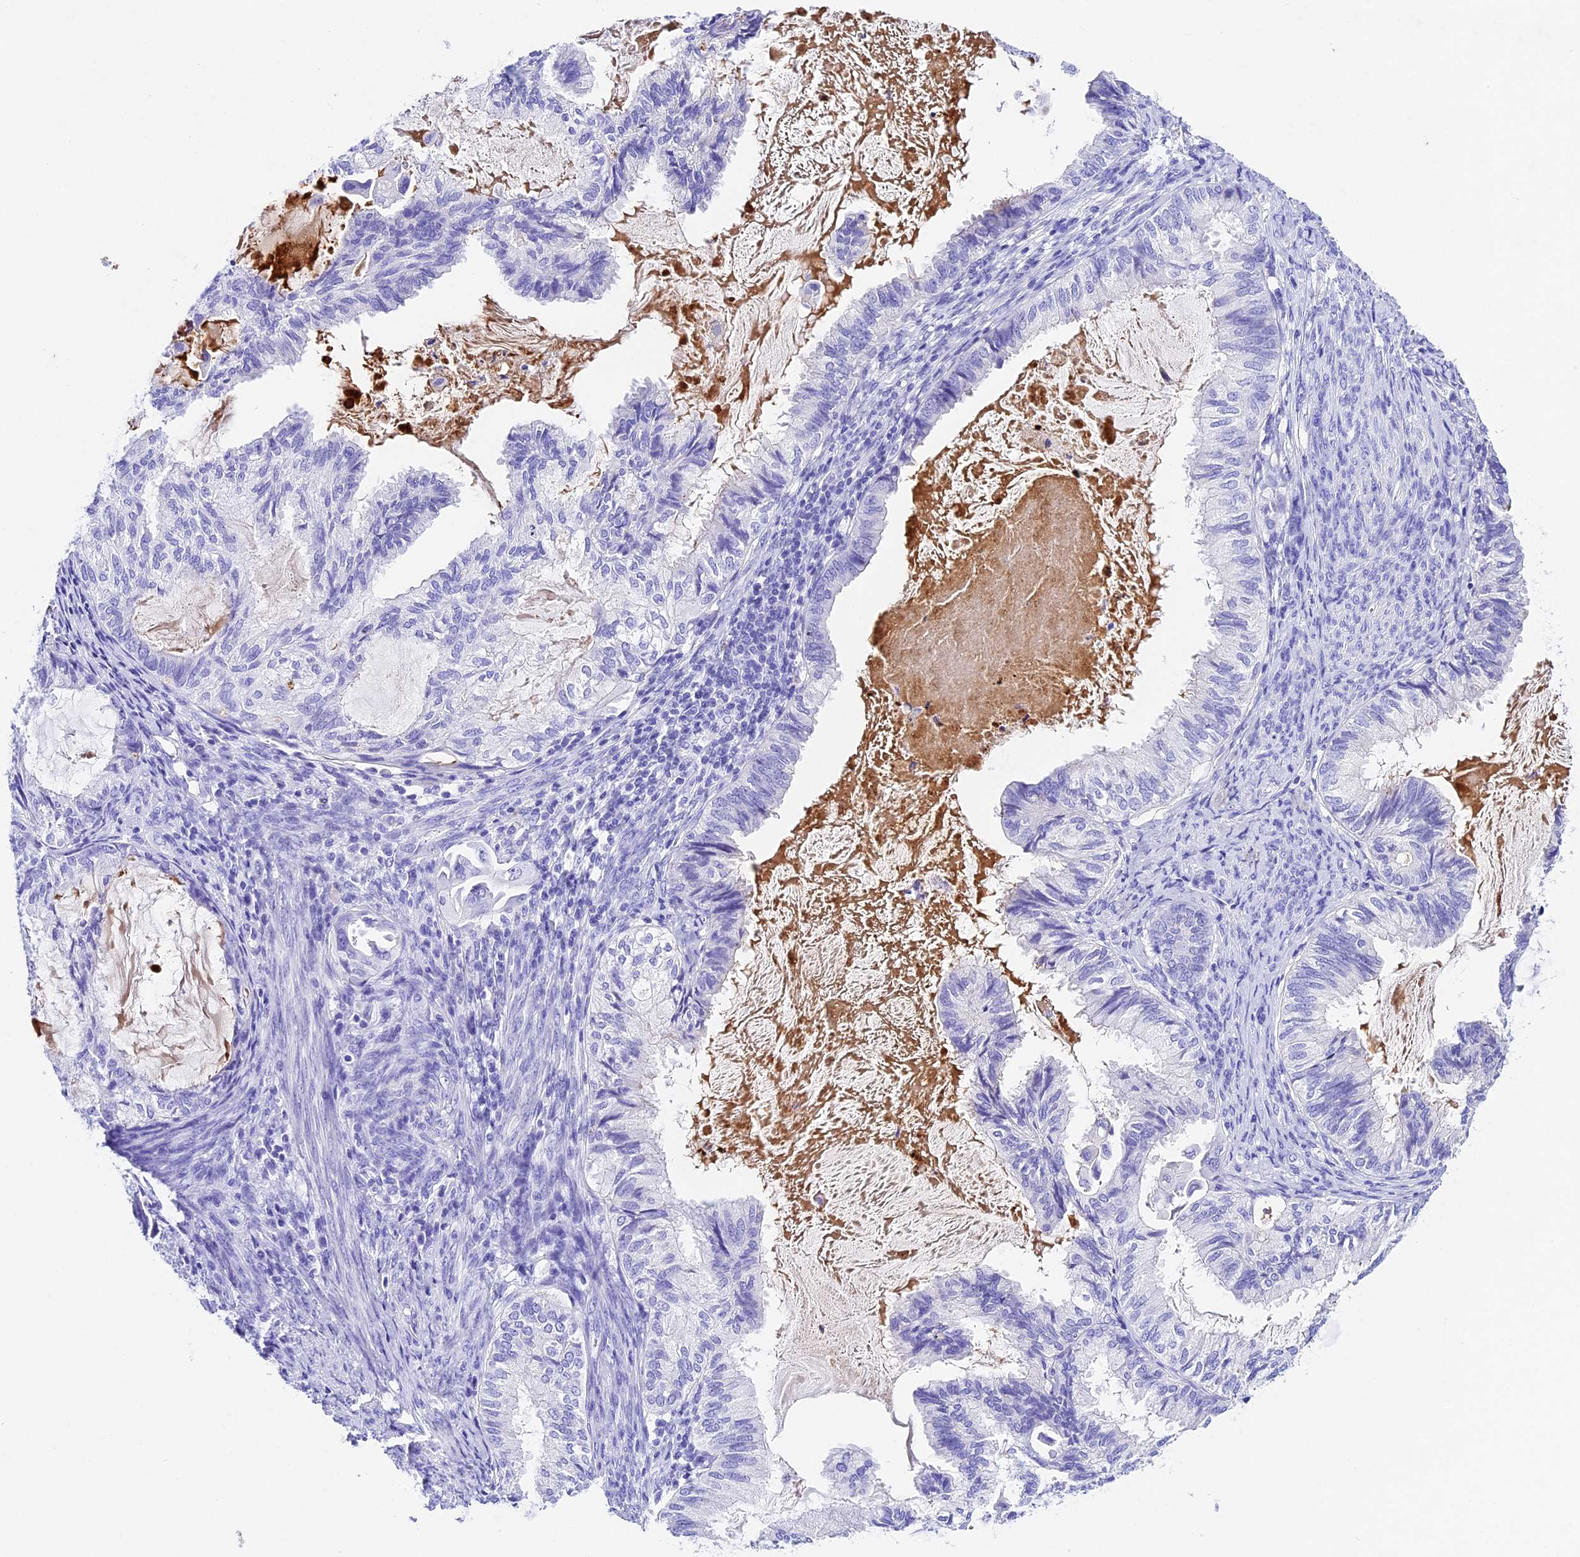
{"staining": {"intensity": "negative", "quantity": "none", "location": "none"}, "tissue": "cervical cancer", "cell_type": "Tumor cells", "image_type": "cancer", "snomed": [{"axis": "morphology", "description": "Normal tissue, NOS"}, {"axis": "morphology", "description": "Adenocarcinoma, NOS"}, {"axis": "topography", "description": "Cervix"}, {"axis": "topography", "description": "Endometrium"}], "caption": "Immunohistochemical staining of human adenocarcinoma (cervical) shows no significant positivity in tumor cells.", "gene": "PSG11", "patient": {"sex": "female", "age": 86}}